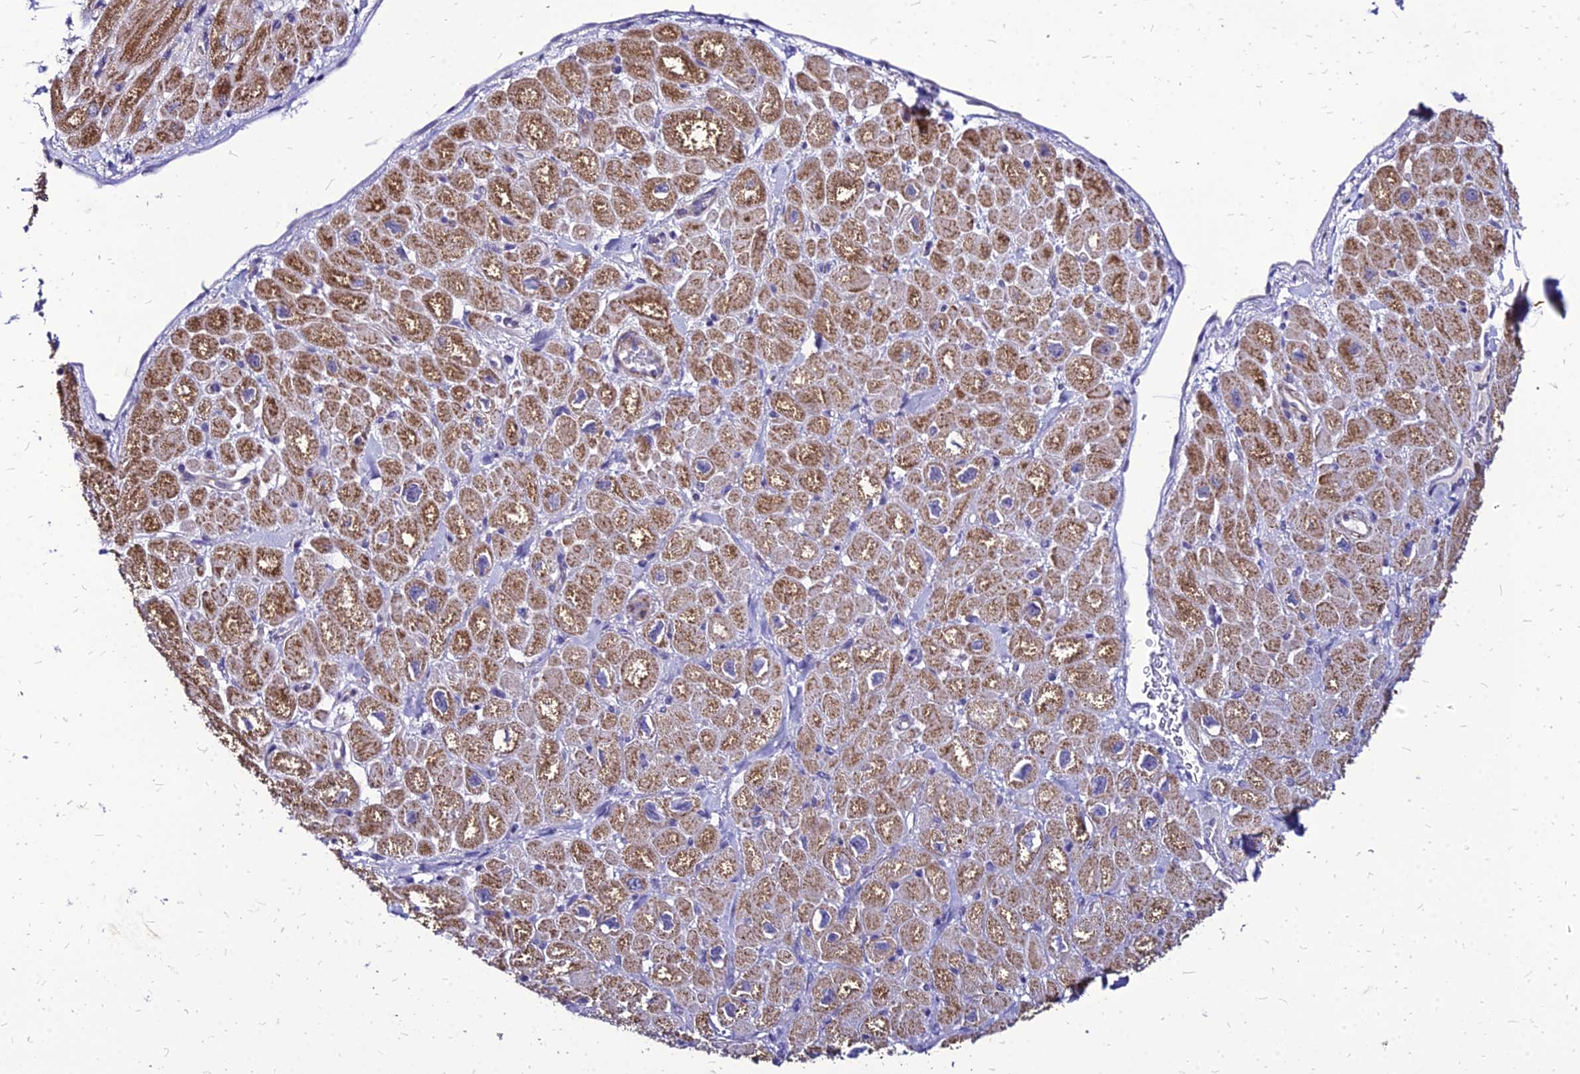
{"staining": {"intensity": "moderate", "quantity": "25%-75%", "location": "cytoplasmic/membranous"}, "tissue": "heart muscle", "cell_type": "Cardiomyocytes", "image_type": "normal", "snomed": [{"axis": "morphology", "description": "Normal tissue, NOS"}, {"axis": "topography", "description": "Heart"}], "caption": "Unremarkable heart muscle exhibits moderate cytoplasmic/membranous staining in about 25%-75% of cardiomyocytes, visualized by immunohistochemistry.", "gene": "YEATS2", "patient": {"sex": "male", "age": 65}}